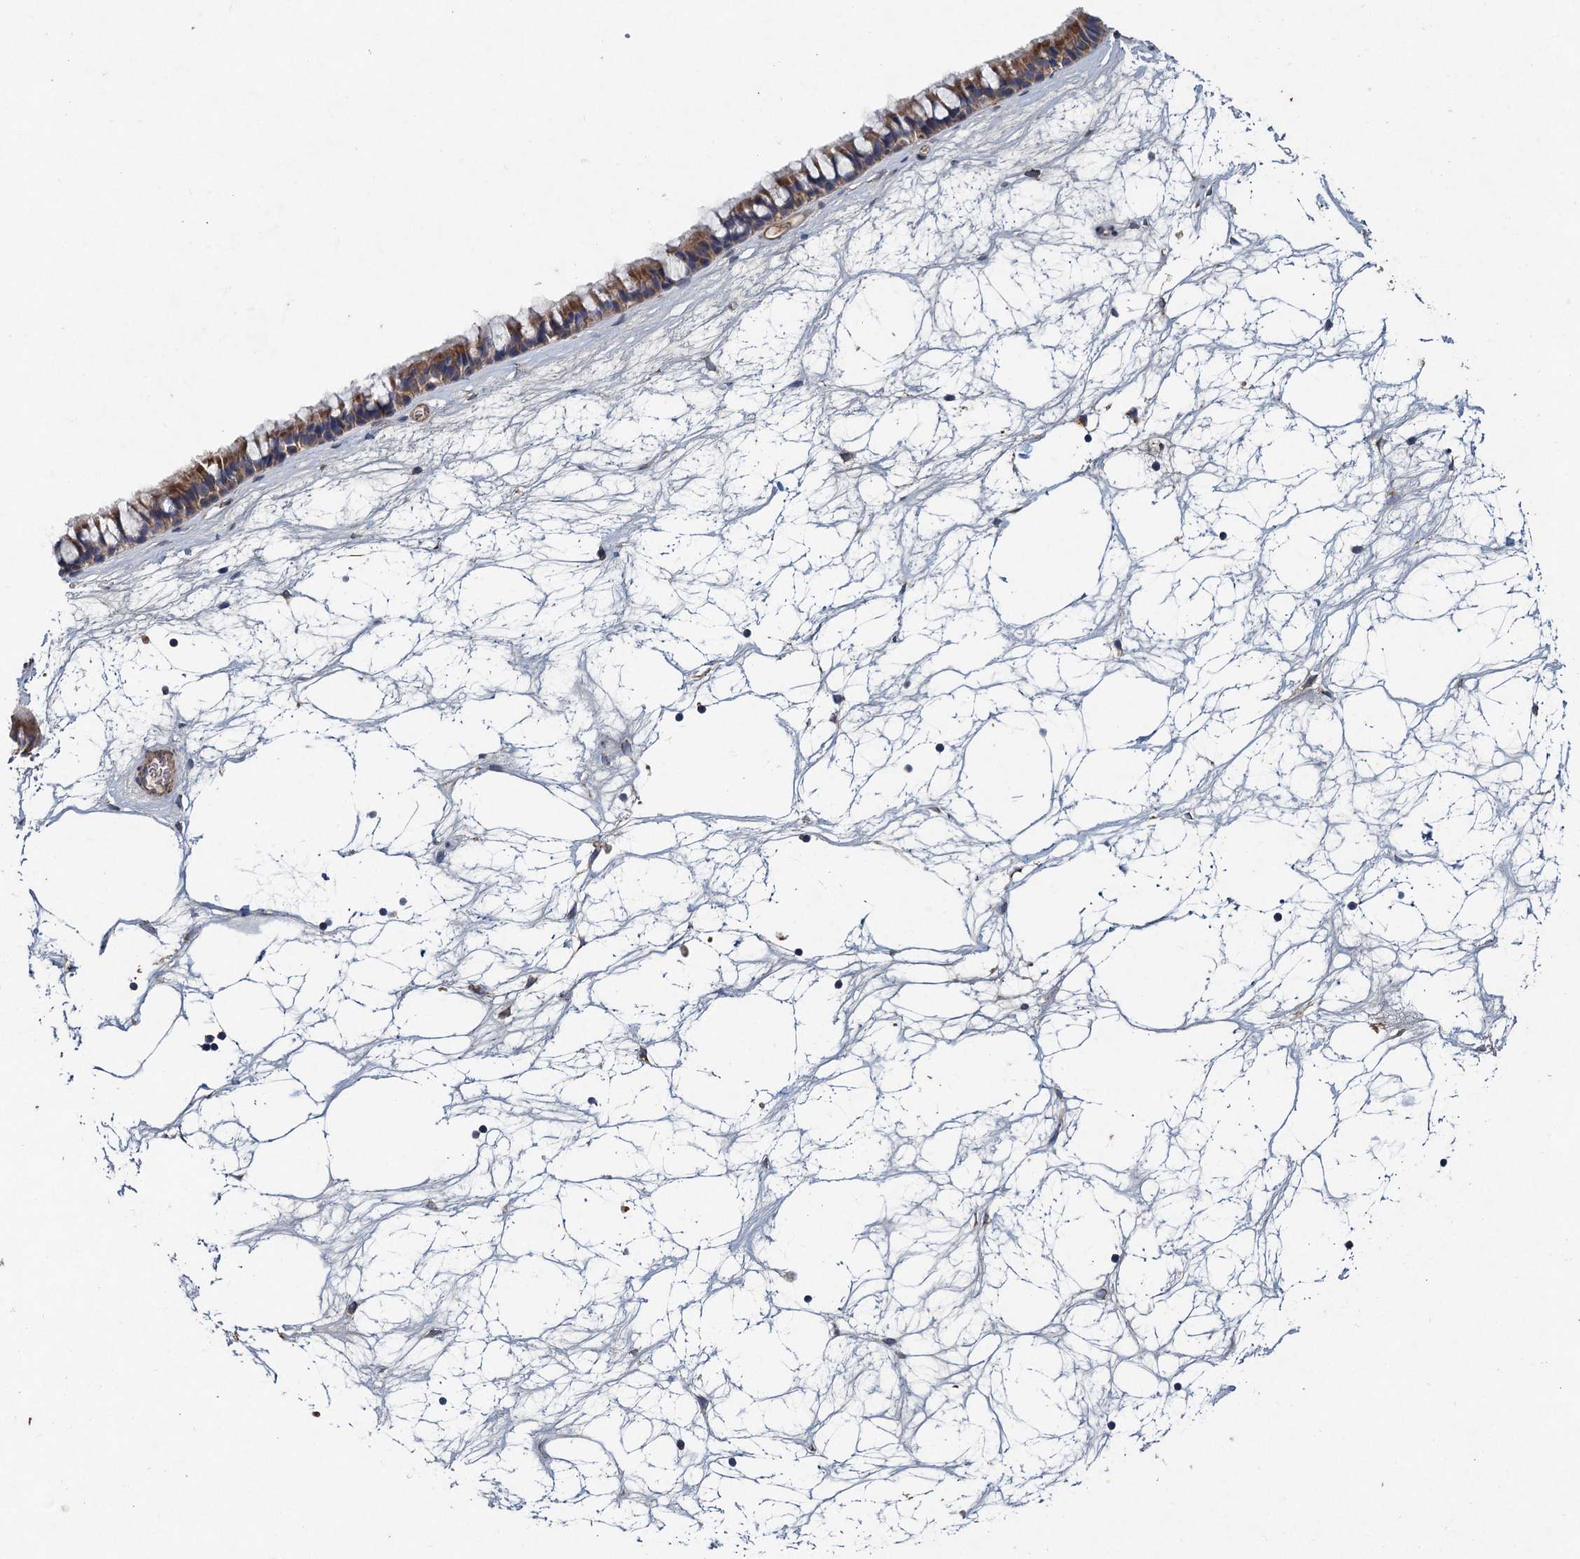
{"staining": {"intensity": "moderate", "quantity": ">75%", "location": "cytoplasmic/membranous"}, "tissue": "nasopharynx", "cell_type": "Respiratory epithelial cells", "image_type": "normal", "snomed": [{"axis": "morphology", "description": "Normal tissue, NOS"}, {"axis": "topography", "description": "Nasopharynx"}], "caption": "Nasopharynx stained with DAB immunohistochemistry (IHC) shows medium levels of moderate cytoplasmic/membranous staining in about >75% of respiratory epithelial cells. (DAB IHC with brightfield microscopy, high magnification).", "gene": "BCS1L", "patient": {"sex": "male", "age": 64}}